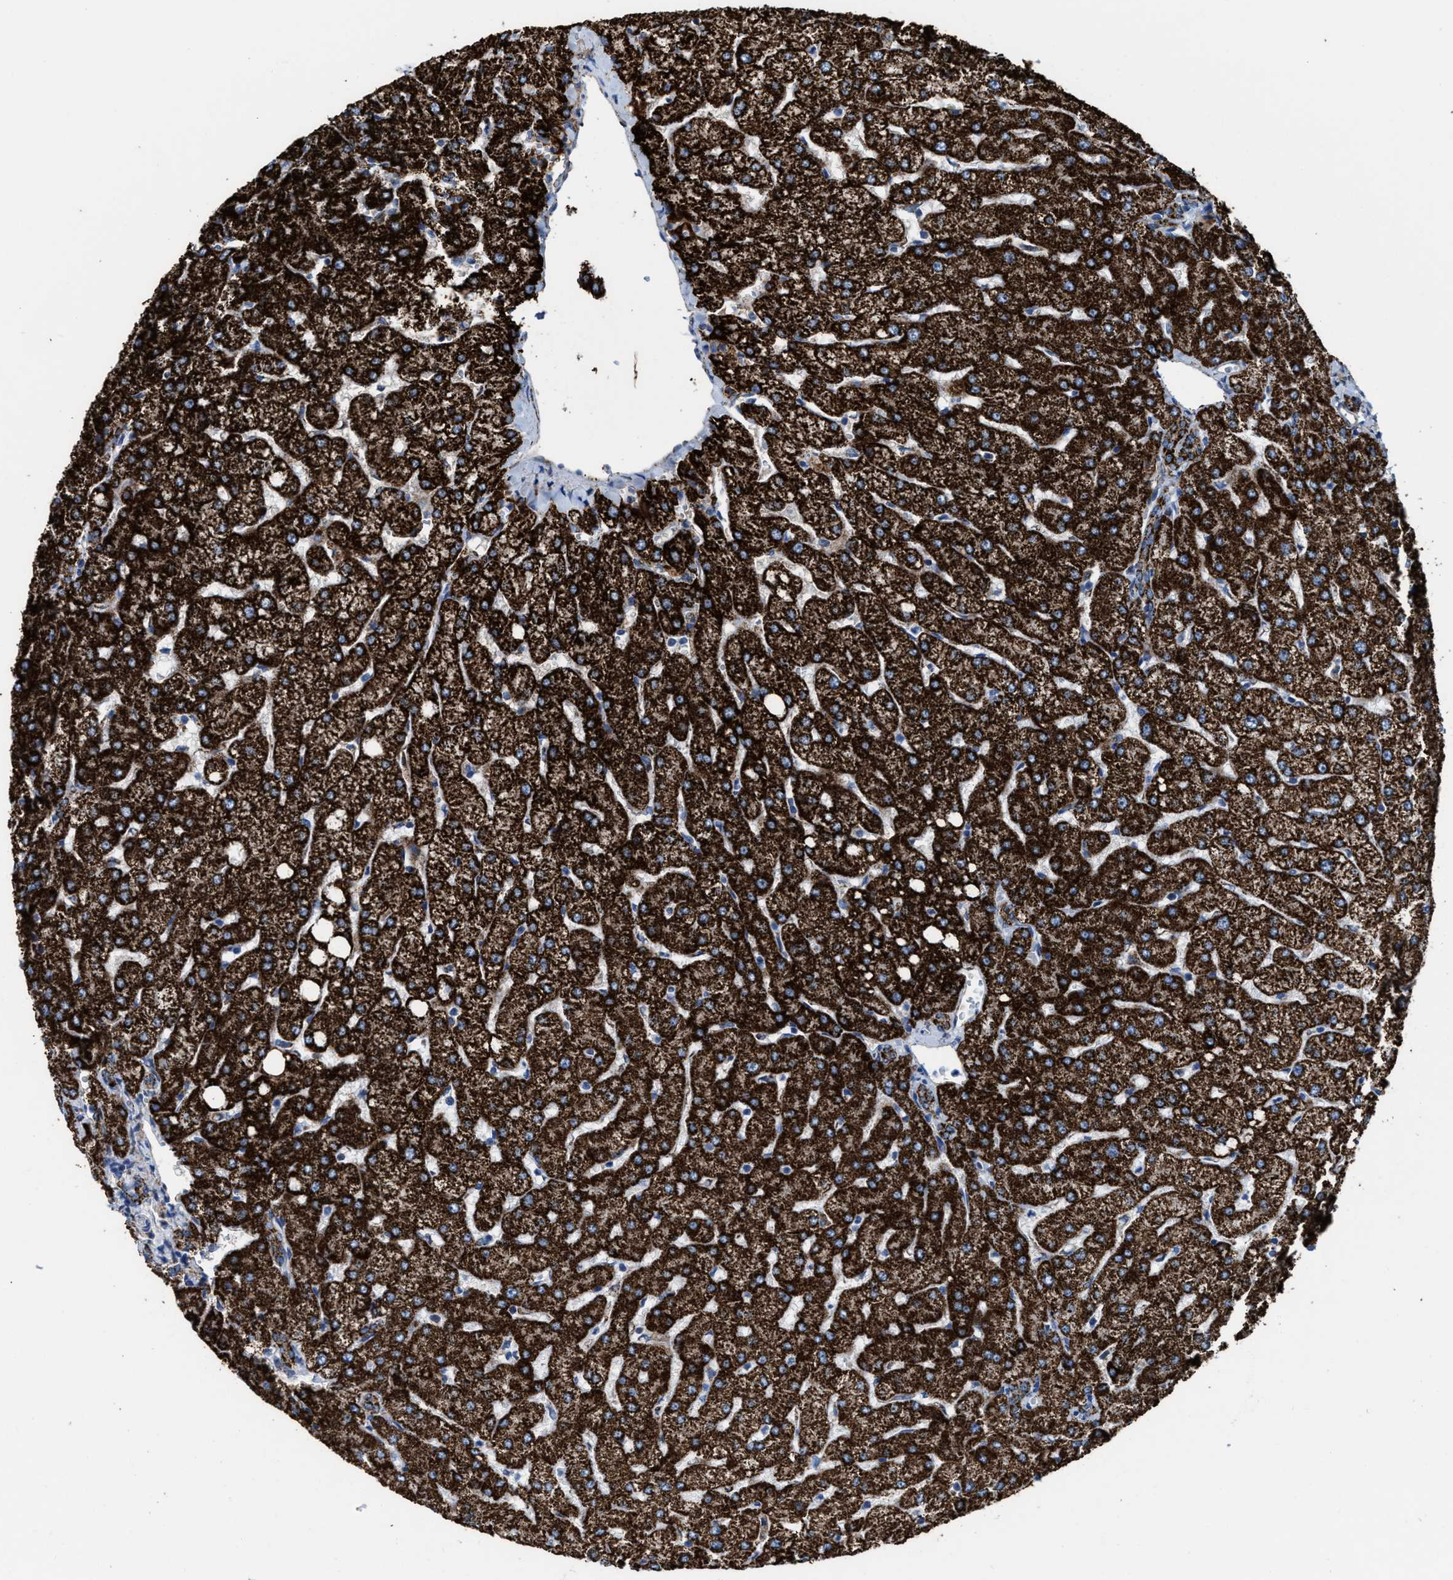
{"staining": {"intensity": "strong", "quantity": ">75%", "location": "cytoplasmic/membranous"}, "tissue": "liver", "cell_type": "Cholangiocytes", "image_type": "normal", "snomed": [{"axis": "morphology", "description": "Normal tissue, NOS"}, {"axis": "topography", "description": "Liver"}], "caption": "Immunohistochemical staining of benign human liver exhibits high levels of strong cytoplasmic/membranous staining in approximately >75% of cholangiocytes. The staining was performed using DAB (3,3'-diaminobenzidine) to visualize the protein expression in brown, while the nuclei were stained in blue with hematoxylin (Magnification: 20x).", "gene": "ALDH1B1", "patient": {"sex": "female", "age": 54}}